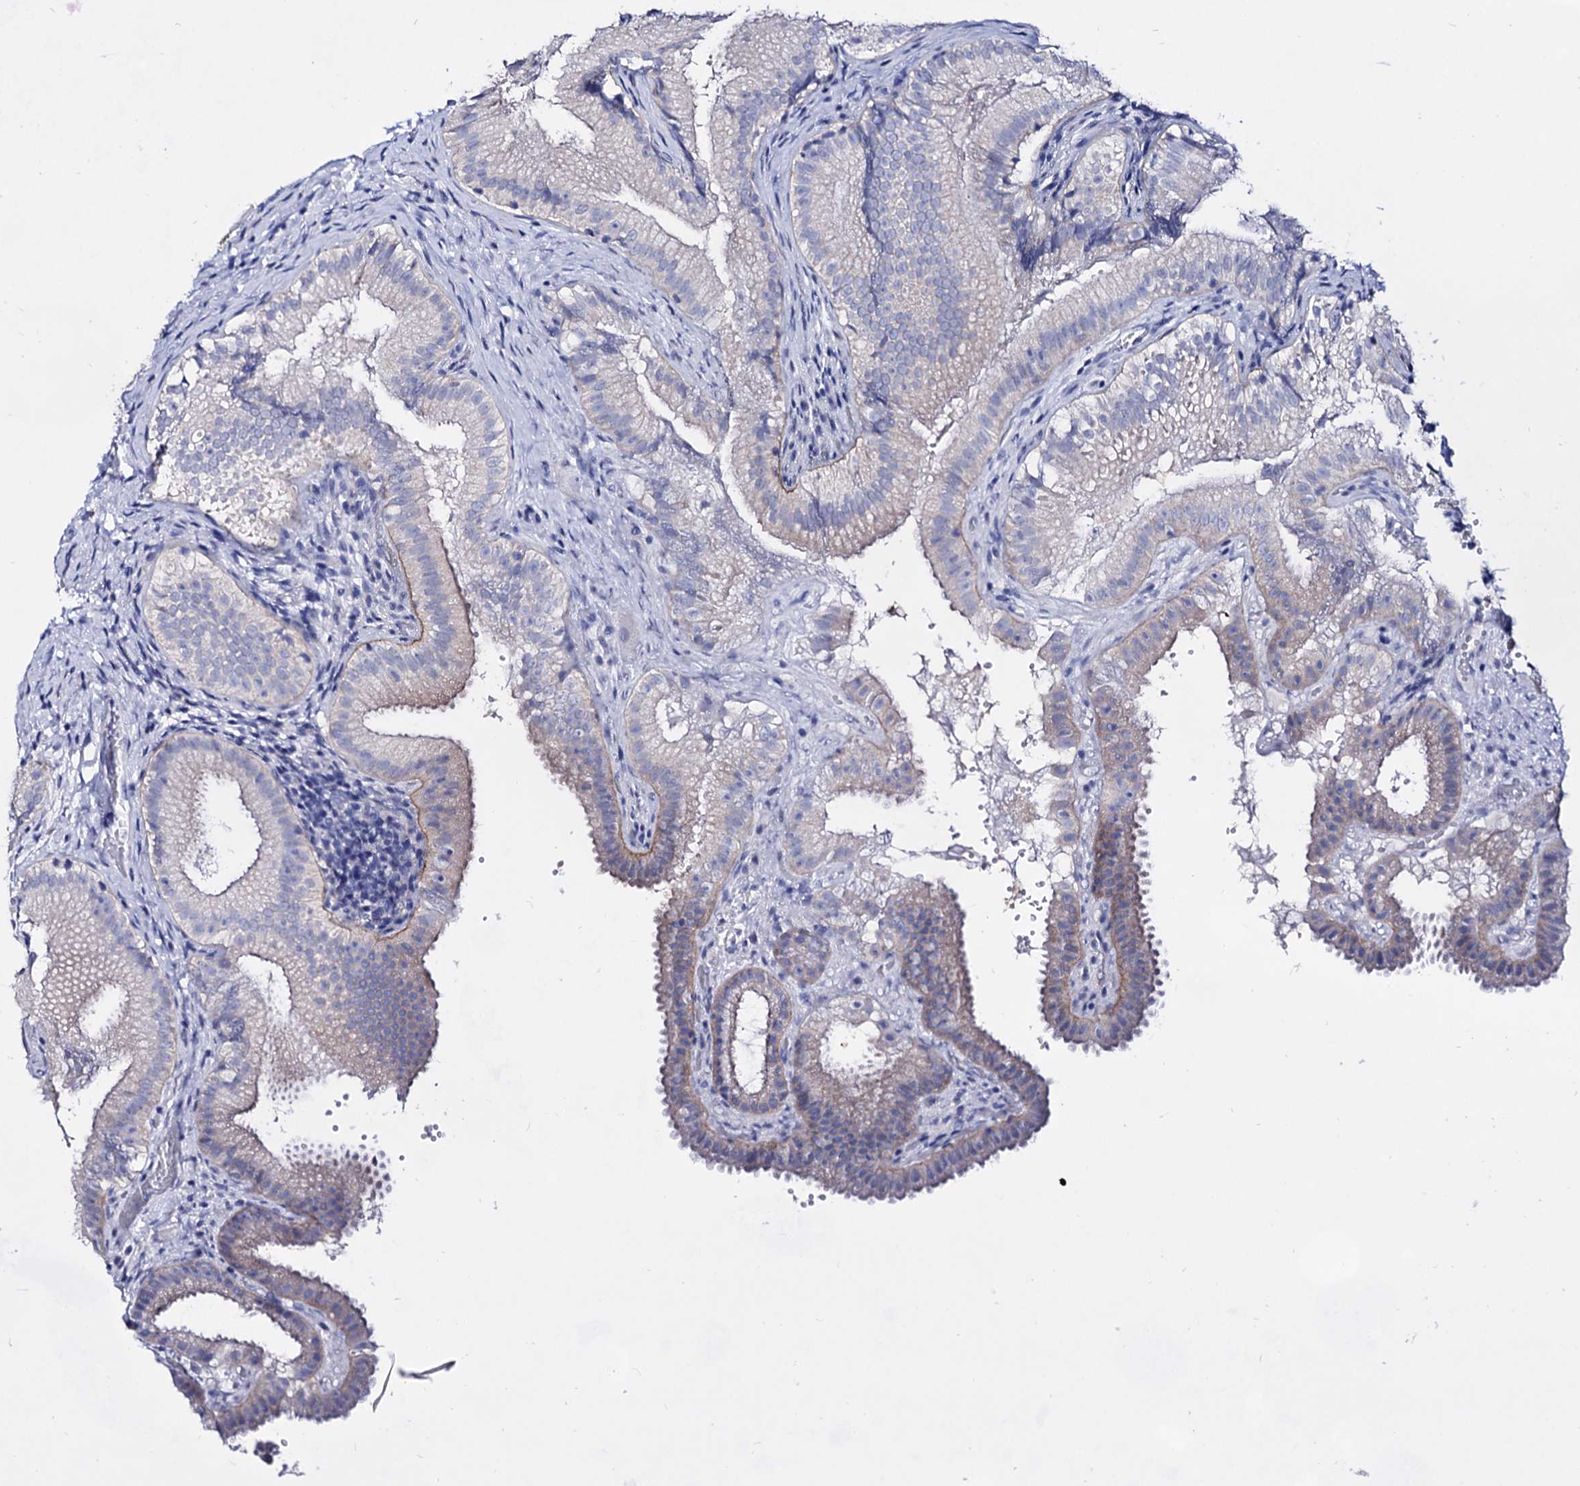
{"staining": {"intensity": "weak", "quantity": "<25%", "location": "cytoplasmic/membranous"}, "tissue": "gallbladder", "cell_type": "Glandular cells", "image_type": "normal", "snomed": [{"axis": "morphology", "description": "Normal tissue, NOS"}, {"axis": "topography", "description": "Gallbladder"}], "caption": "This is an IHC image of benign gallbladder. There is no positivity in glandular cells.", "gene": "PLIN1", "patient": {"sex": "female", "age": 30}}